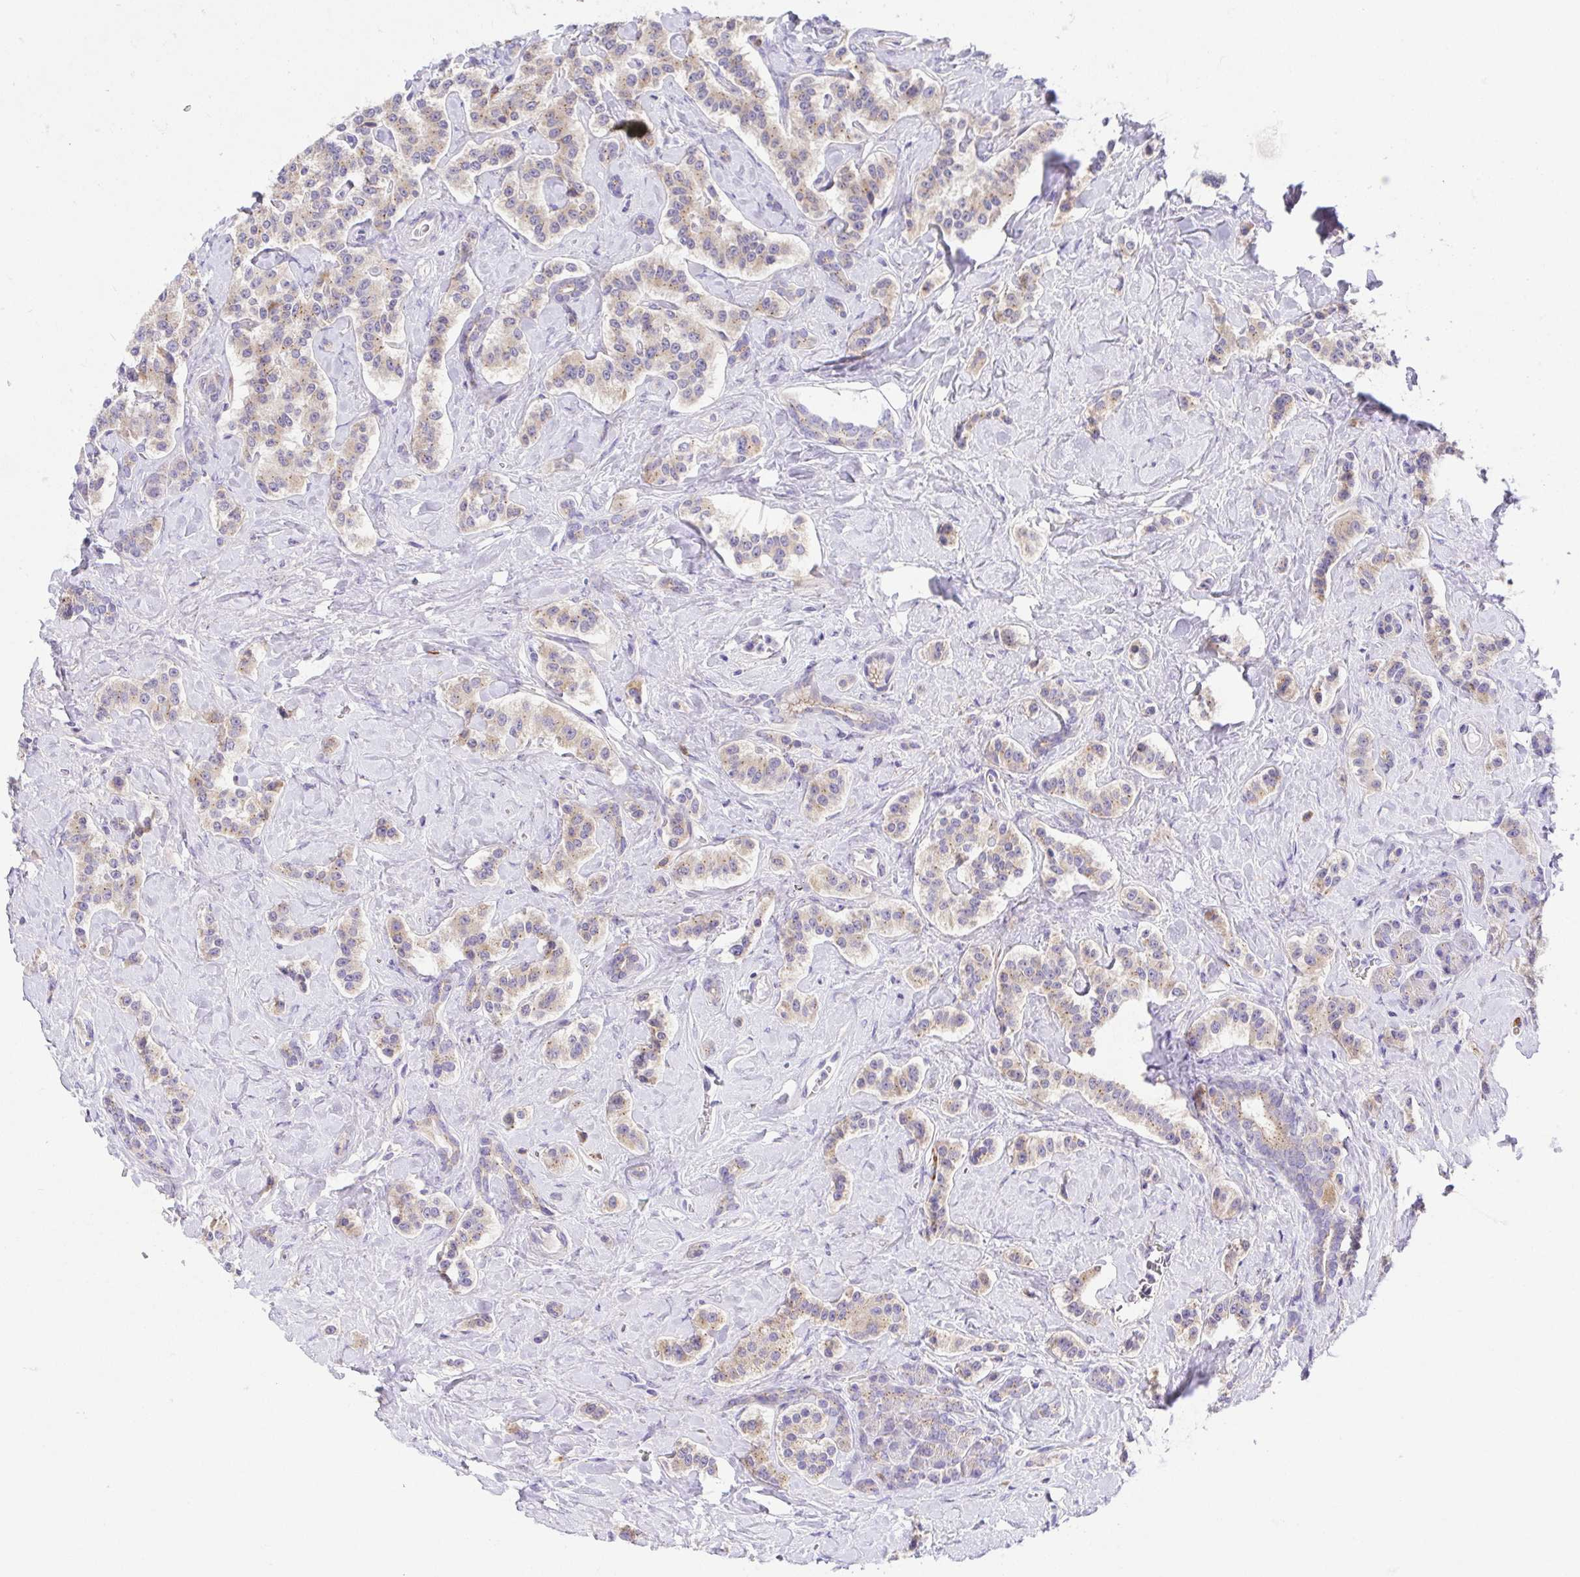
{"staining": {"intensity": "weak", "quantity": "25%-75%", "location": "cytoplasmic/membranous"}, "tissue": "carcinoid", "cell_type": "Tumor cells", "image_type": "cancer", "snomed": [{"axis": "morphology", "description": "Normal tissue, NOS"}, {"axis": "morphology", "description": "Carcinoid, malignant, NOS"}, {"axis": "topography", "description": "Pancreas"}], "caption": "Weak cytoplasmic/membranous expression for a protein is appreciated in about 25%-75% of tumor cells of carcinoid using immunohistochemistry (IHC).", "gene": "SLC13A1", "patient": {"sex": "male", "age": 36}}